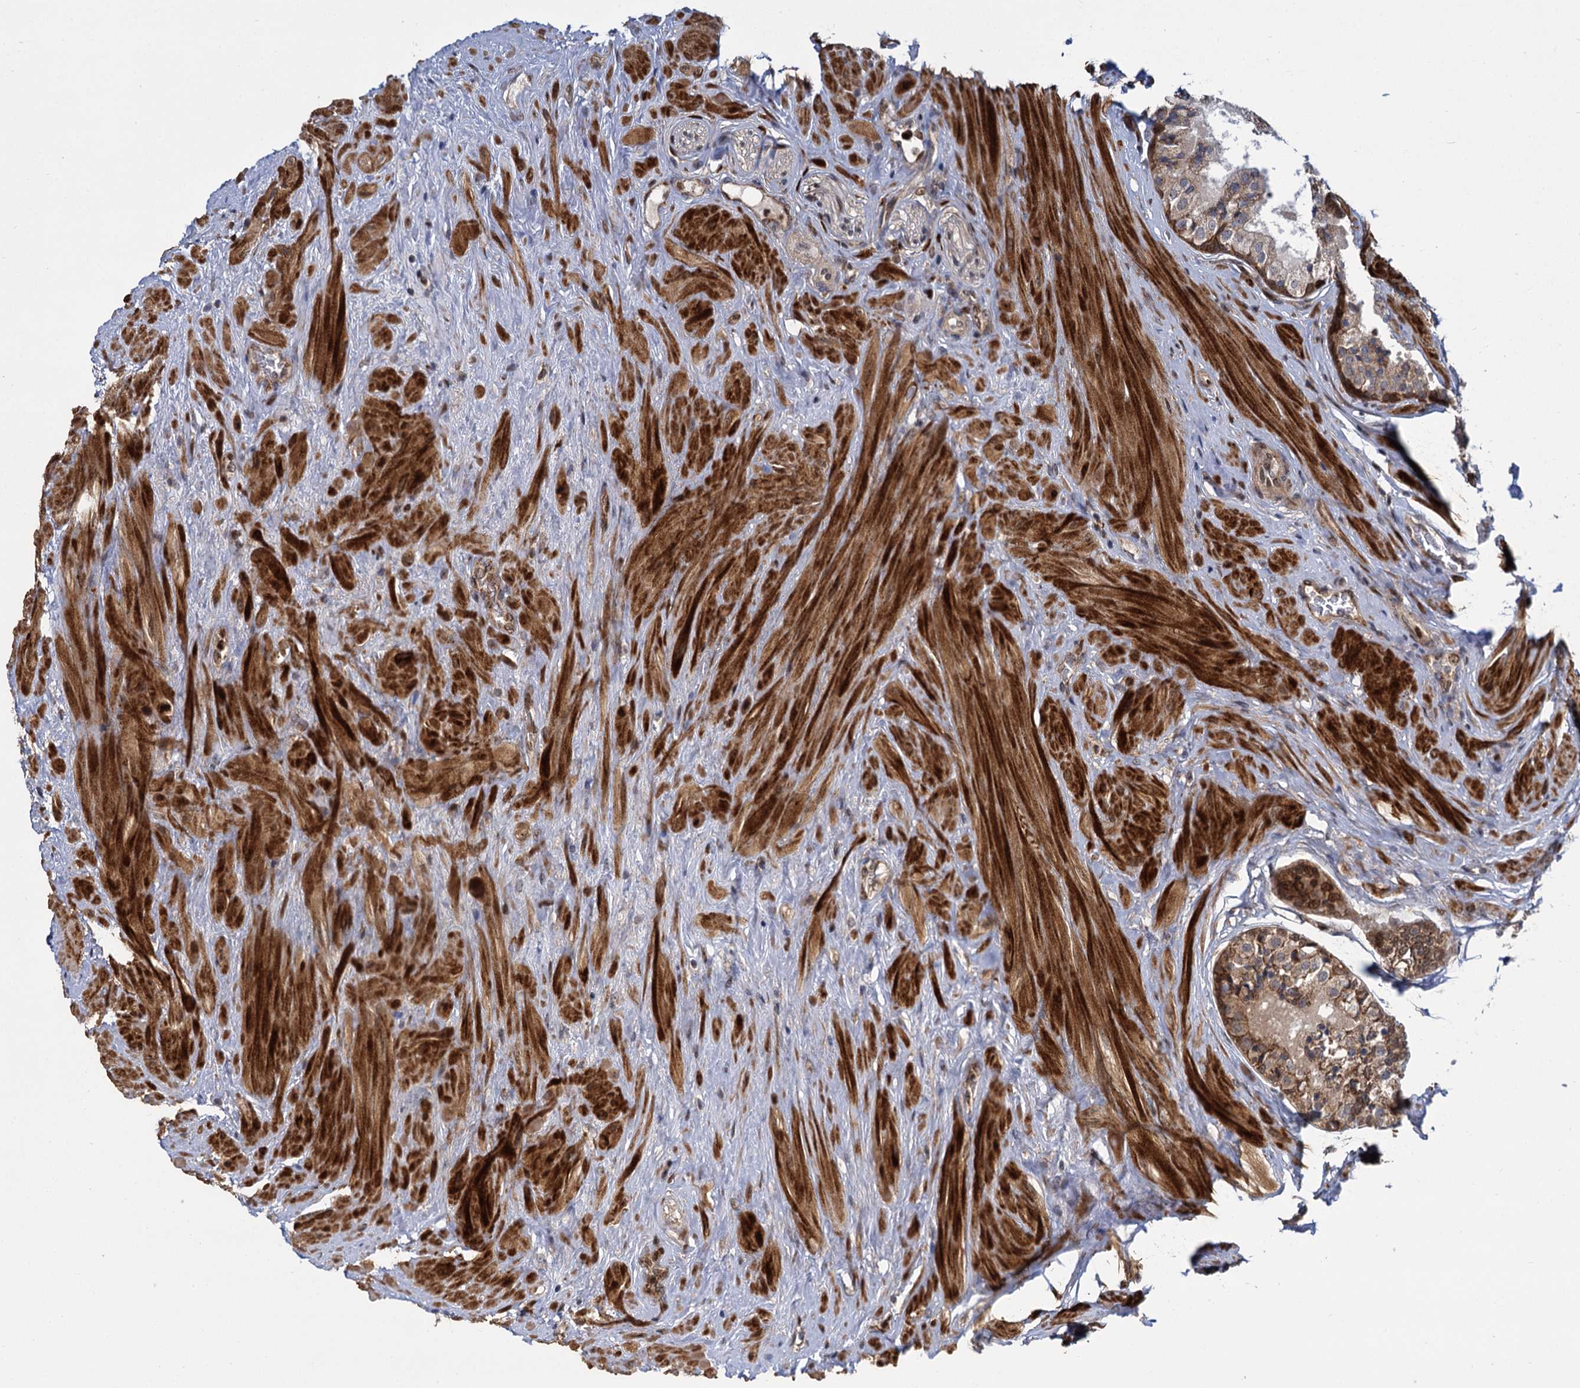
{"staining": {"intensity": "moderate", "quantity": ">75%", "location": "cytoplasmic/membranous"}, "tissue": "prostate cancer", "cell_type": "Tumor cells", "image_type": "cancer", "snomed": [{"axis": "morphology", "description": "Adenocarcinoma, High grade"}, {"axis": "topography", "description": "Prostate"}], "caption": "Immunohistochemistry (IHC) staining of high-grade adenocarcinoma (prostate), which exhibits medium levels of moderate cytoplasmic/membranous staining in about >75% of tumor cells indicating moderate cytoplasmic/membranous protein staining. The staining was performed using DAB (3,3'-diaminobenzidine) (brown) for protein detection and nuclei were counterstained in hematoxylin (blue).", "gene": "GAL3ST4", "patient": {"sex": "male", "age": 58}}